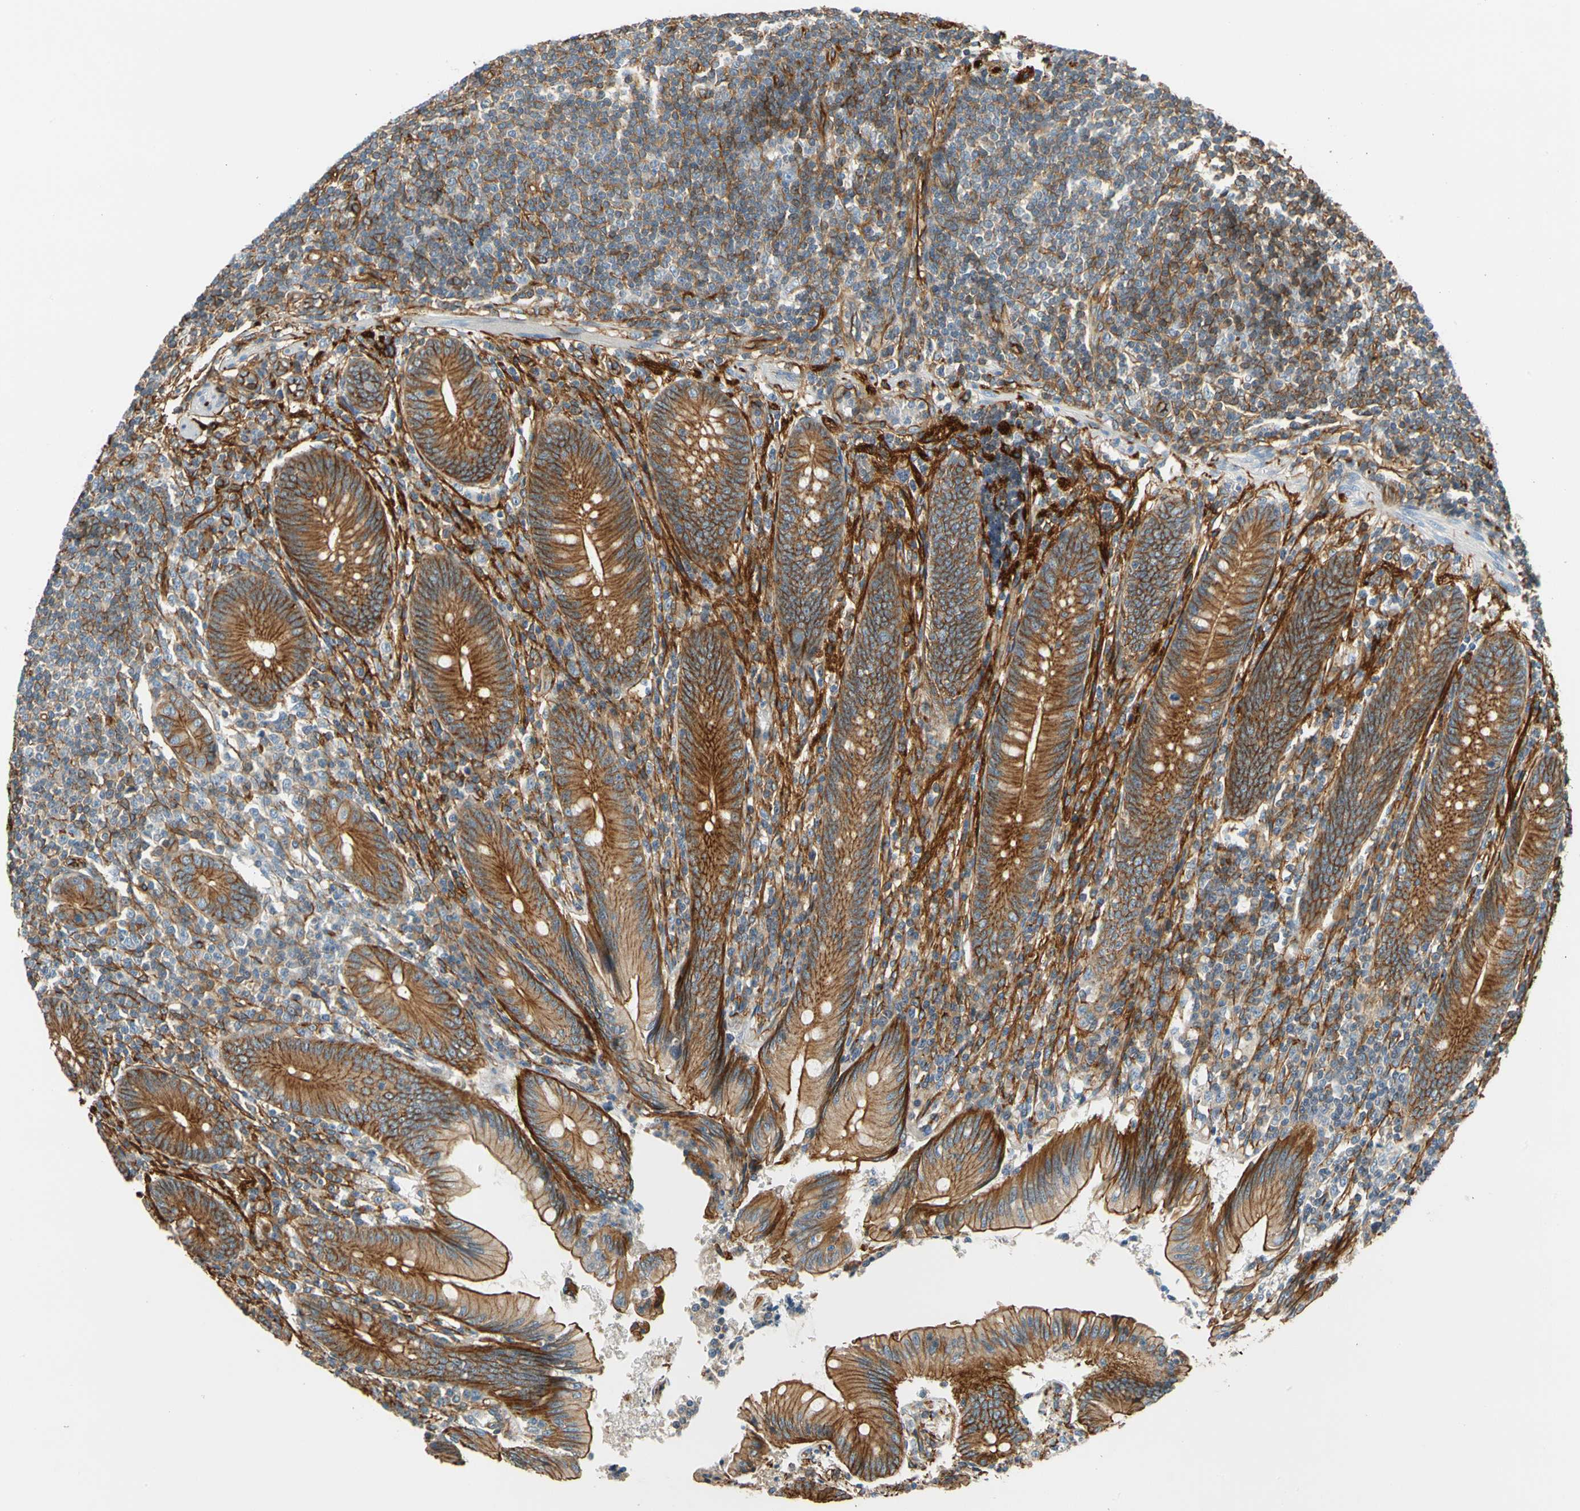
{"staining": {"intensity": "strong", "quantity": ">75%", "location": "cytoplasmic/membranous"}, "tissue": "appendix", "cell_type": "Glandular cells", "image_type": "normal", "snomed": [{"axis": "morphology", "description": "Normal tissue, NOS"}, {"axis": "morphology", "description": "Inflammation, NOS"}, {"axis": "topography", "description": "Appendix"}], "caption": "Immunohistochemical staining of unremarkable human appendix shows strong cytoplasmic/membranous protein positivity in about >75% of glandular cells. Immunohistochemistry (ihc) stains the protein of interest in brown and the nuclei are stained blue.", "gene": "SPTAN1", "patient": {"sex": "male", "age": 46}}